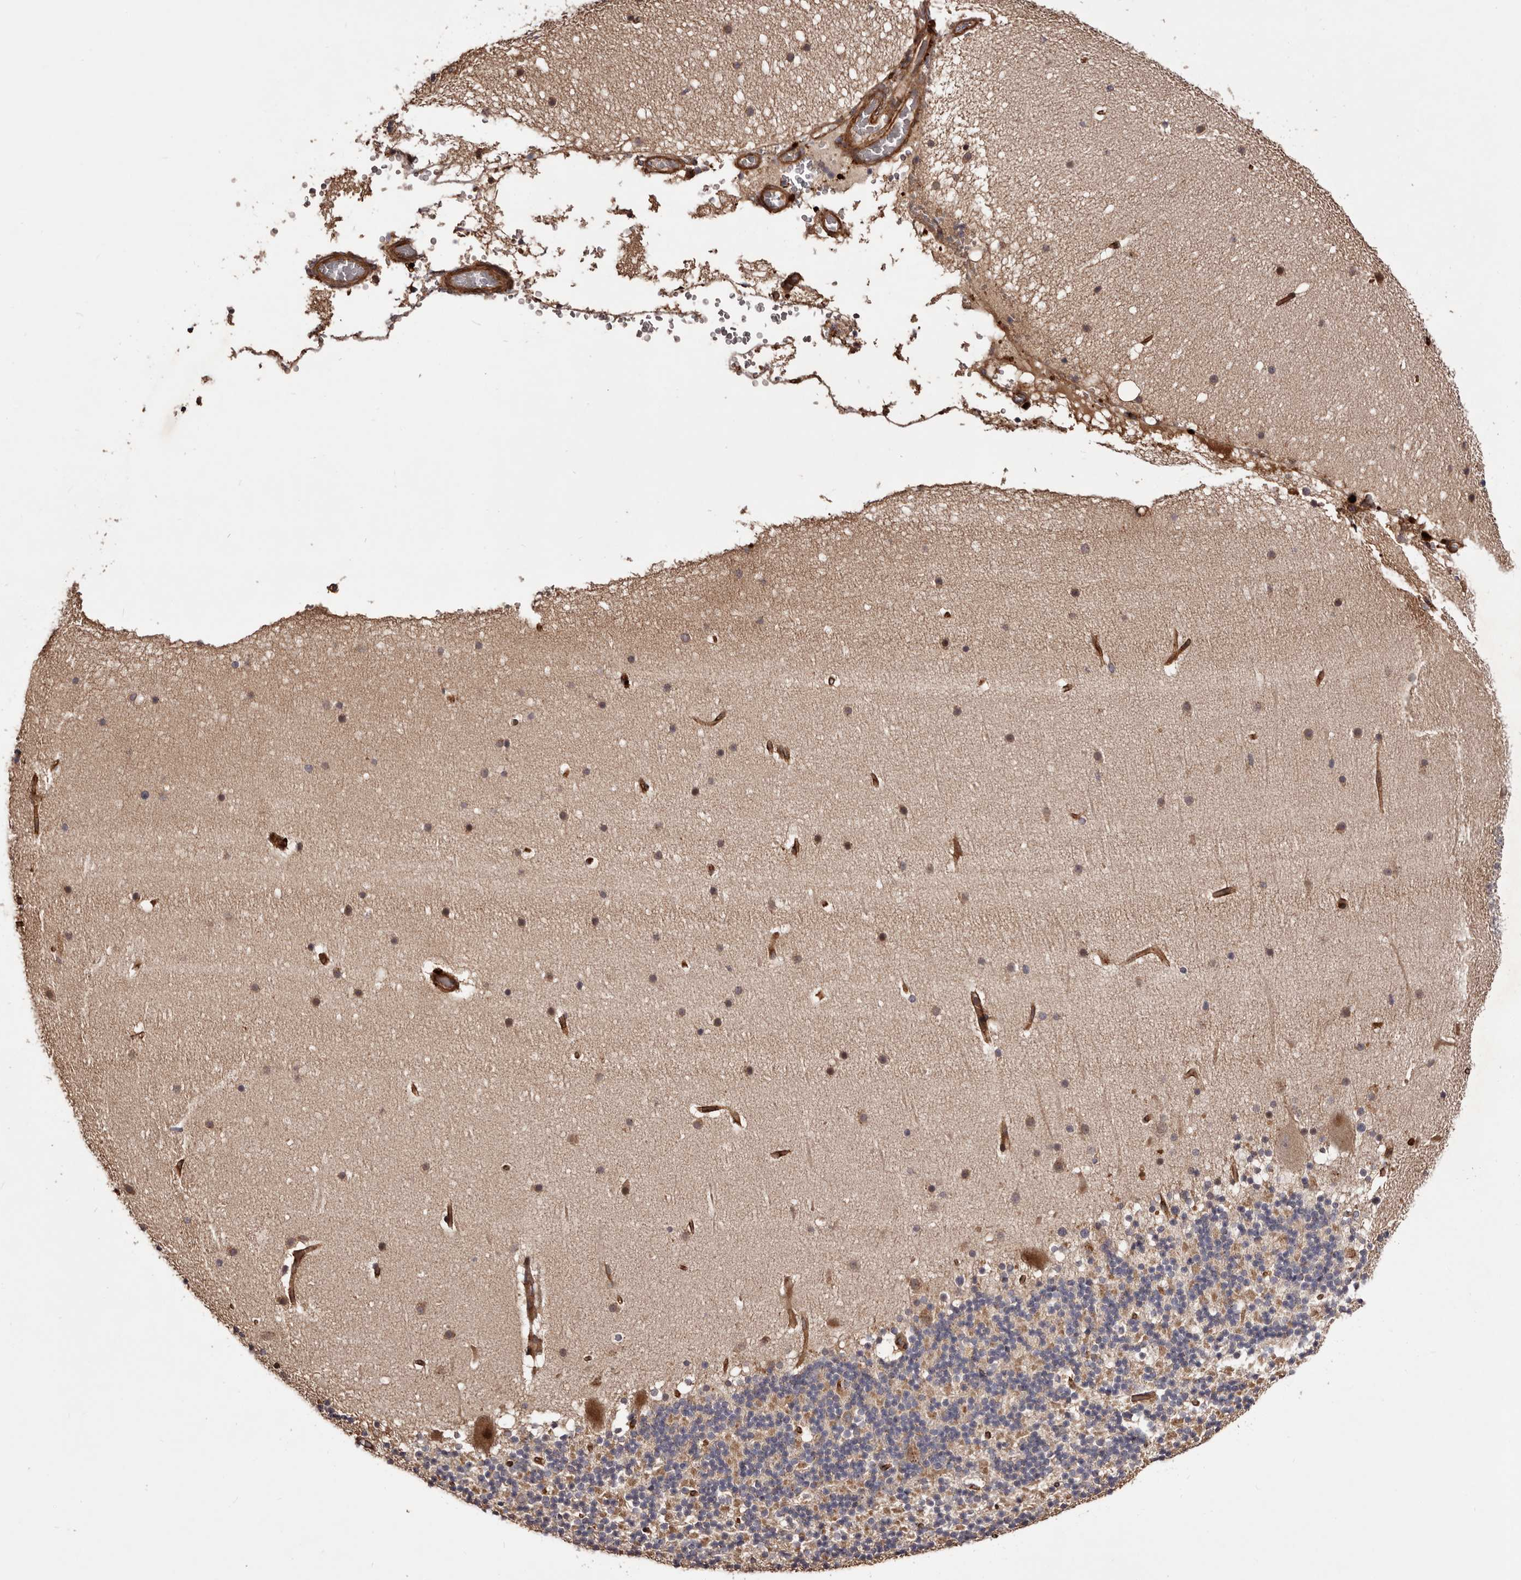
{"staining": {"intensity": "negative", "quantity": "none", "location": "none"}, "tissue": "cerebellum", "cell_type": "Cells in granular layer", "image_type": "normal", "snomed": [{"axis": "morphology", "description": "Normal tissue, NOS"}, {"axis": "topography", "description": "Cerebellum"}], "caption": "Immunohistochemistry (IHC) histopathology image of unremarkable cerebellum: cerebellum stained with DAB demonstrates no significant protein staining in cells in granular layer. Nuclei are stained in blue.", "gene": "GTPBP1", "patient": {"sex": "male", "age": 57}}